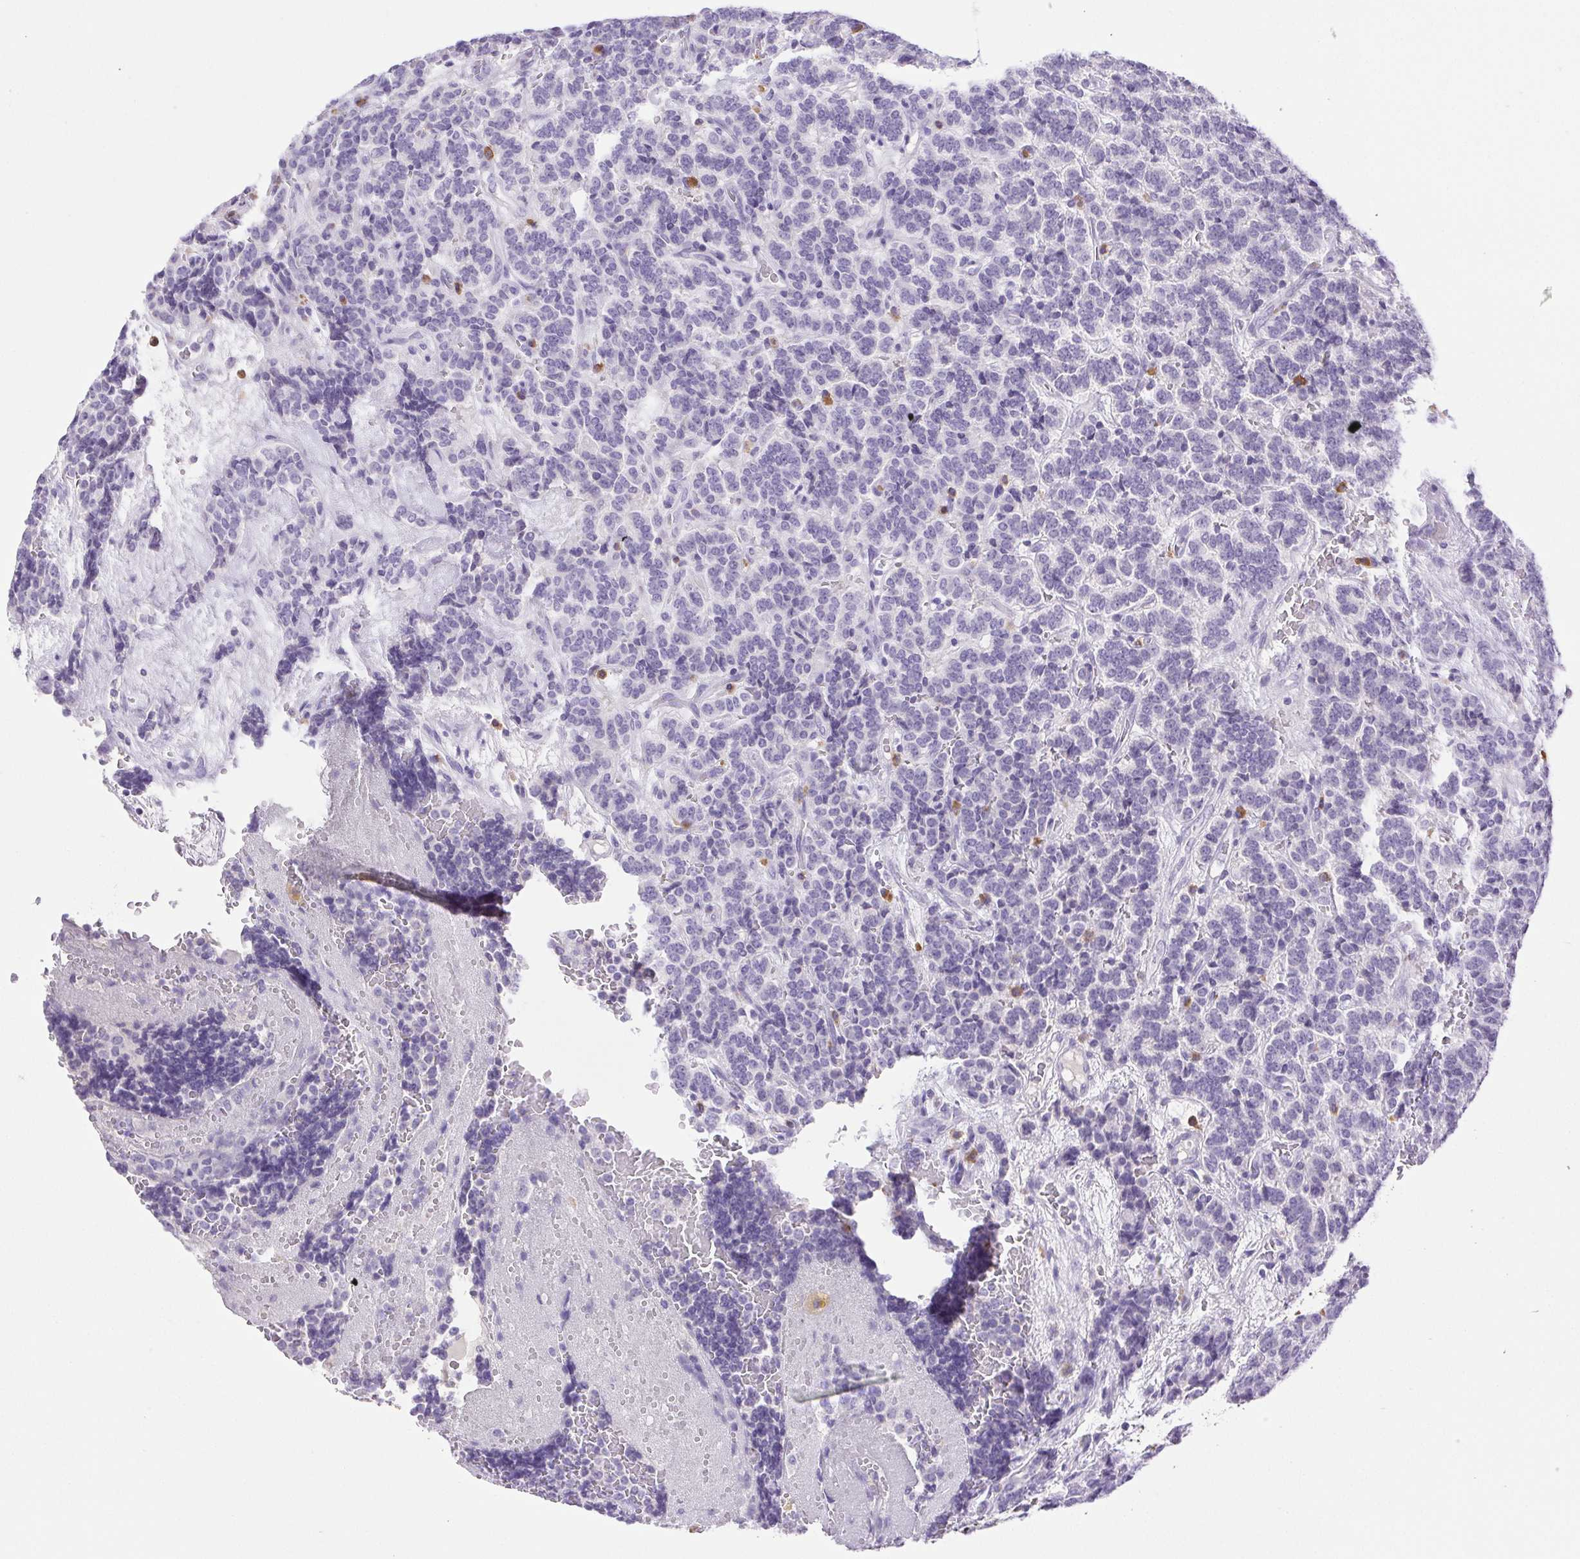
{"staining": {"intensity": "negative", "quantity": "none", "location": "none"}, "tissue": "carcinoid", "cell_type": "Tumor cells", "image_type": "cancer", "snomed": [{"axis": "morphology", "description": "Carcinoid, malignant, NOS"}, {"axis": "topography", "description": "Pancreas"}], "caption": "An image of human carcinoid is negative for staining in tumor cells.", "gene": "PAPPA2", "patient": {"sex": "male", "age": 36}}